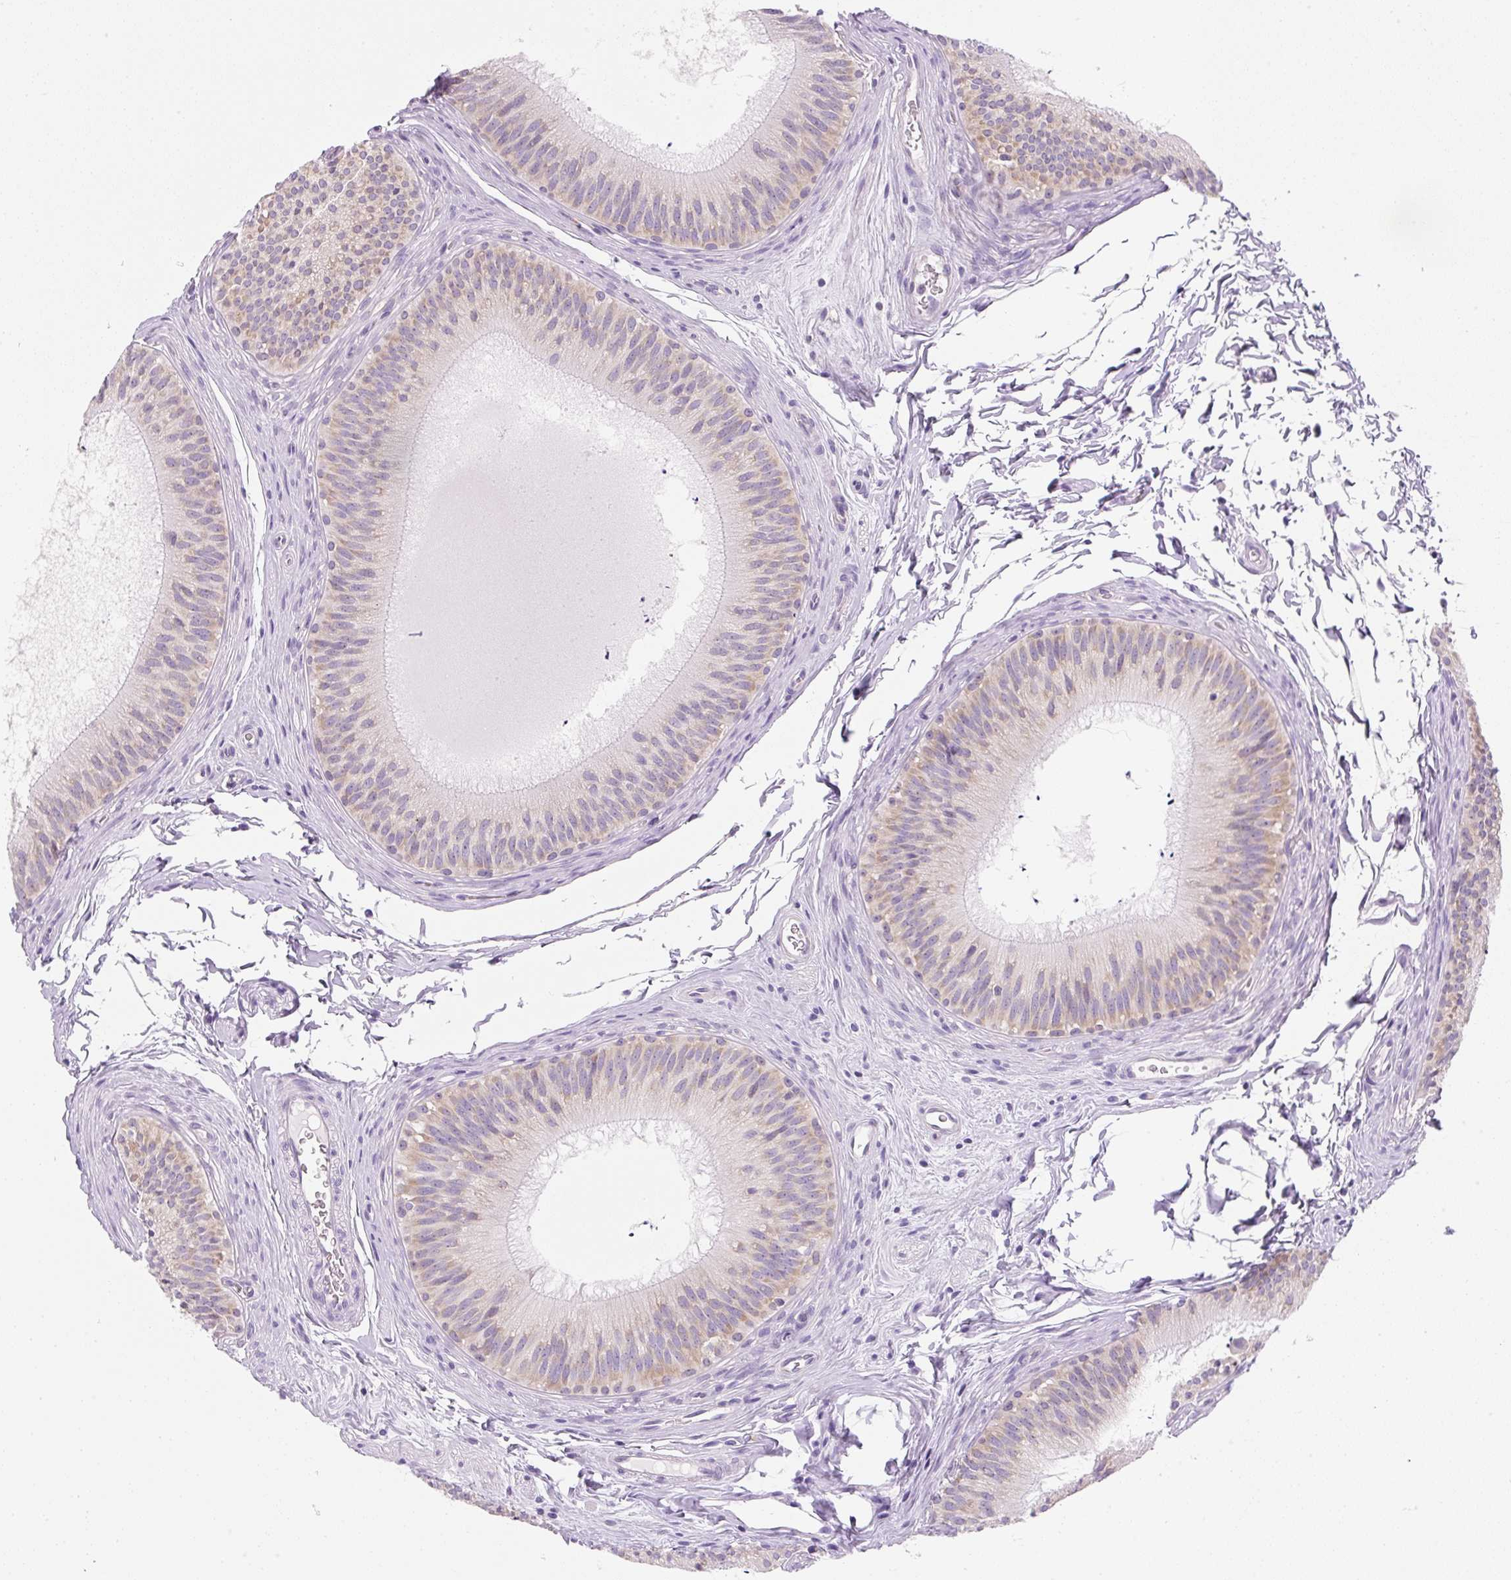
{"staining": {"intensity": "weak", "quantity": "25%-75%", "location": "cytoplasmic/membranous"}, "tissue": "epididymis", "cell_type": "Glandular cells", "image_type": "normal", "snomed": [{"axis": "morphology", "description": "Normal tissue, NOS"}, {"axis": "topography", "description": "Epididymis"}], "caption": "The photomicrograph demonstrates immunohistochemical staining of normal epididymis. There is weak cytoplasmic/membranous staining is present in about 25%-75% of glandular cells.", "gene": "RPL18A", "patient": {"sex": "male", "age": 24}}